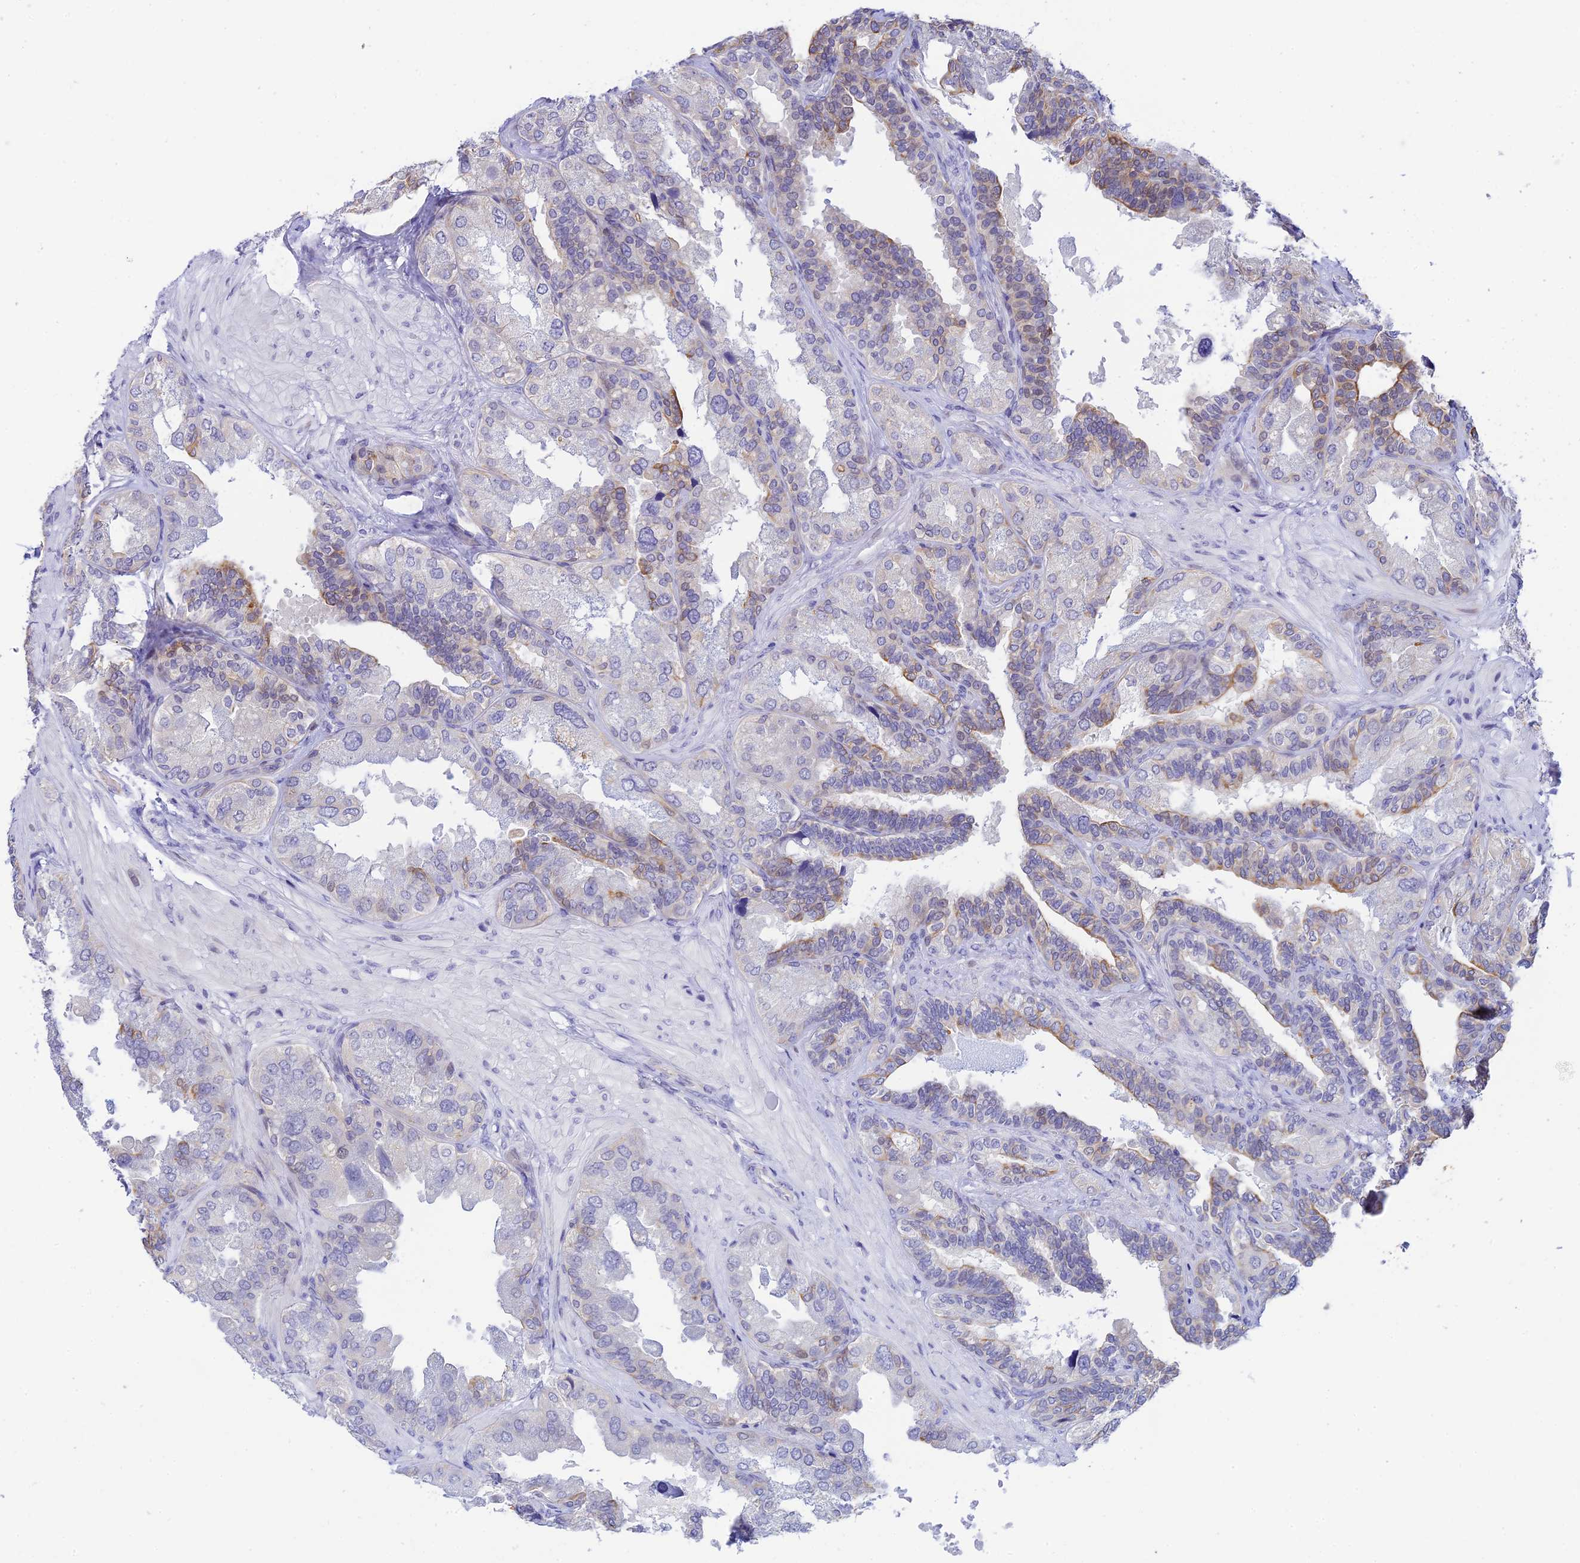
{"staining": {"intensity": "moderate", "quantity": "25%-75%", "location": "cytoplasmic/membranous"}, "tissue": "seminal vesicle", "cell_type": "Glandular cells", "image_type": "normal", "snomed": [{"axis": "morphology", "description": "Normal tissue, NOS"}, {"axis": "topography", "description": "Seminal veicle"}, {"axis": "topography", "description": "Peripheral nerve tissue"}], "caption": "Glandular cells demonstrate medium levels of moderate cytoplasmic/membranous positivity in approximately 25%-75% of cells in benign seminal vesicle. The protein is shown in brown color, while the nuclei are stained blue.", "gene": "RASGEF1B", "patient": {"sex": "male", "age": 63}}